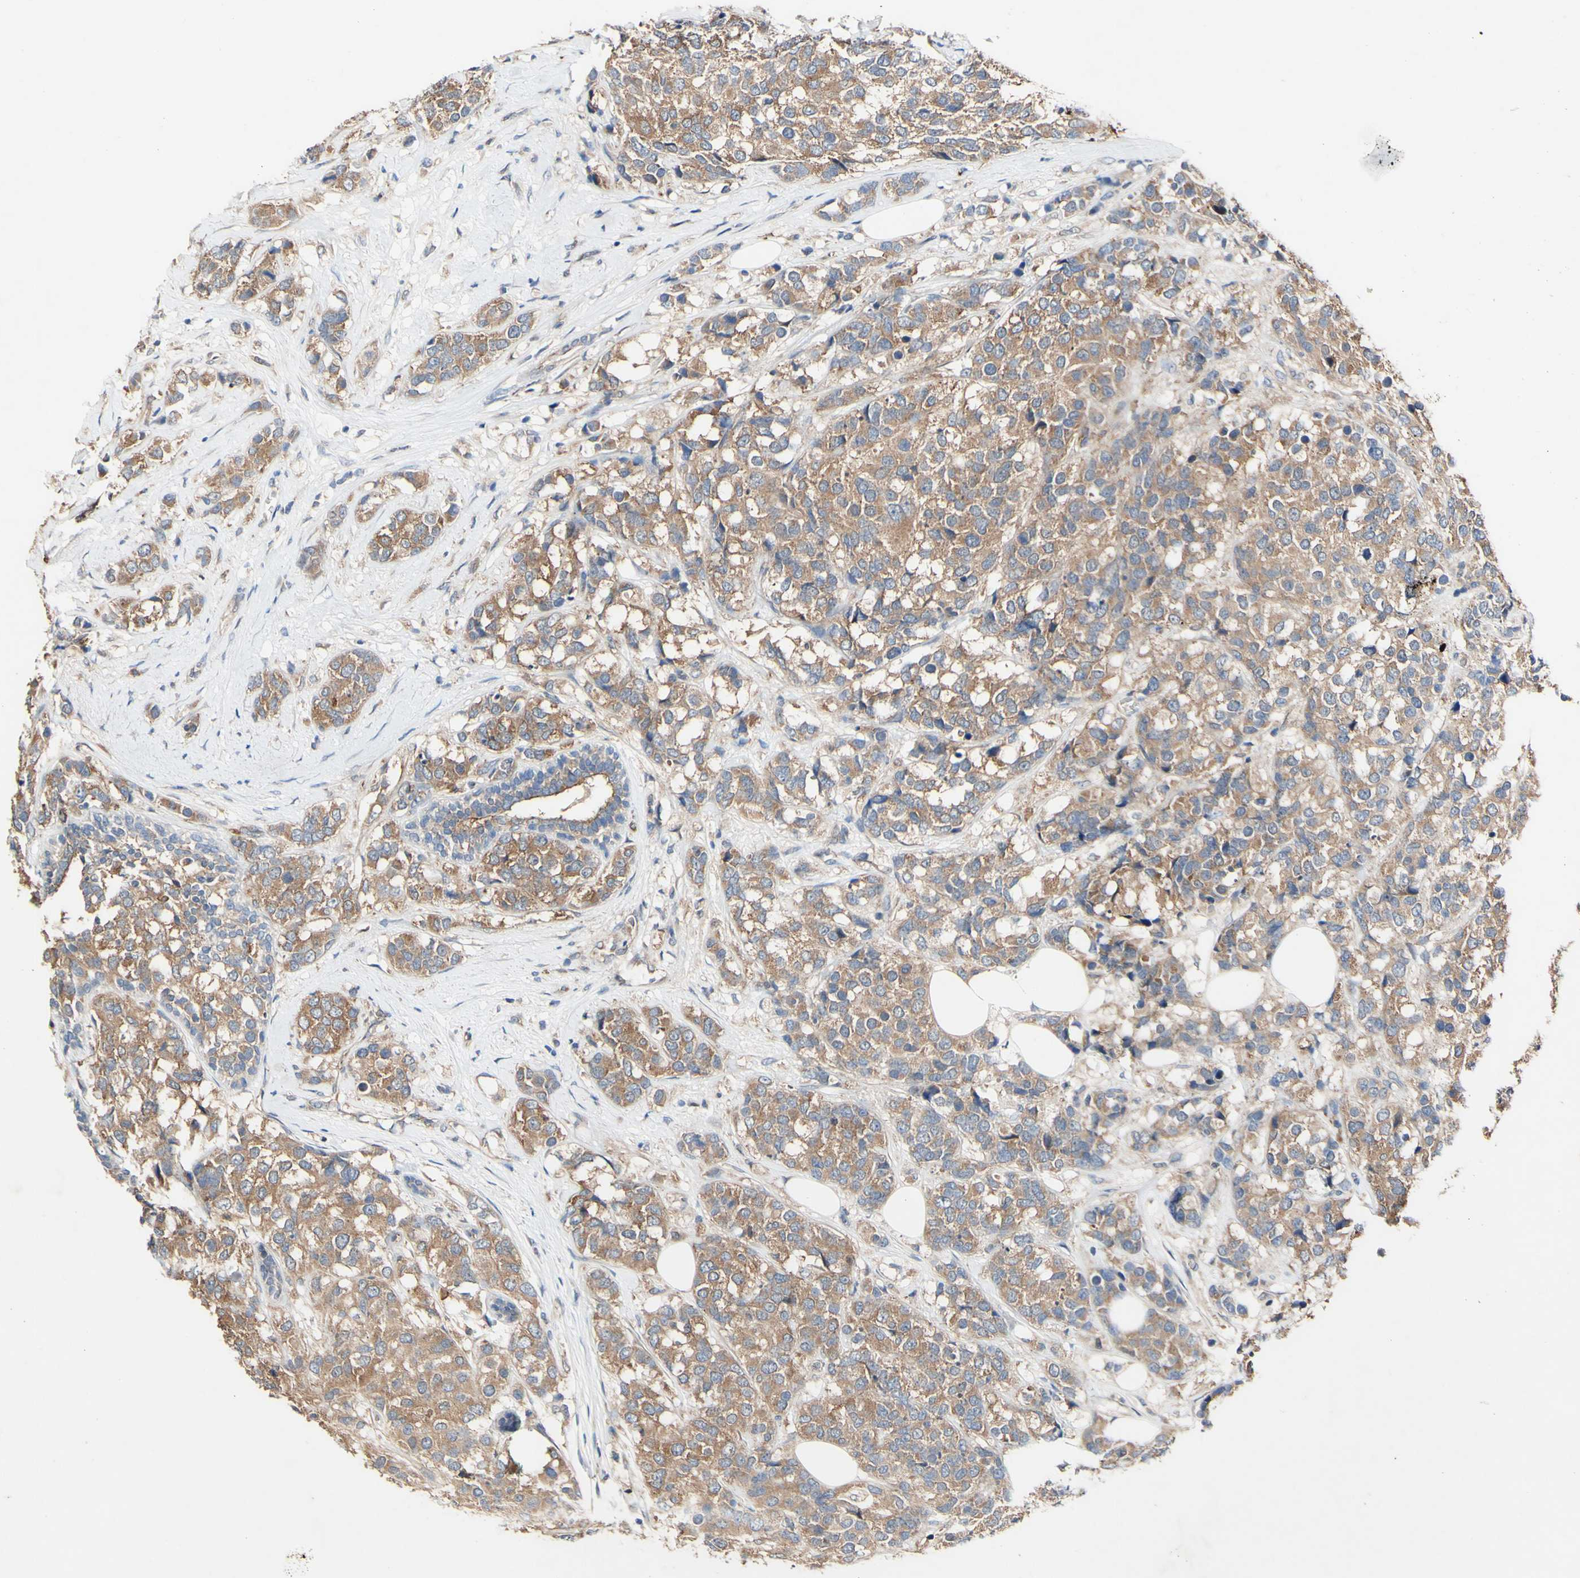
{"staining": {"intensity": "moderate", "quantity": ">75%", "location": "cytoplasmic/membranous"}, "tissue": "breast cancer", "cell_type": "Tumor cells", "image_type": "cancer", "snomed": [{"axis": "morphology", "description": "Lobular carcinoma"}, {"axis": "topography", "description": "Breast"}], "caption": "IHC of lobular carcinoma (breast) reveals medium levels of moderate cytoplasmic/membranous staining in about >75% of tumor cells. IHC stains the protein of interest in brown and the nuclei are stained blue.", "gene": "PDGFB", "patient": {"sex": "female", "age": 59}}